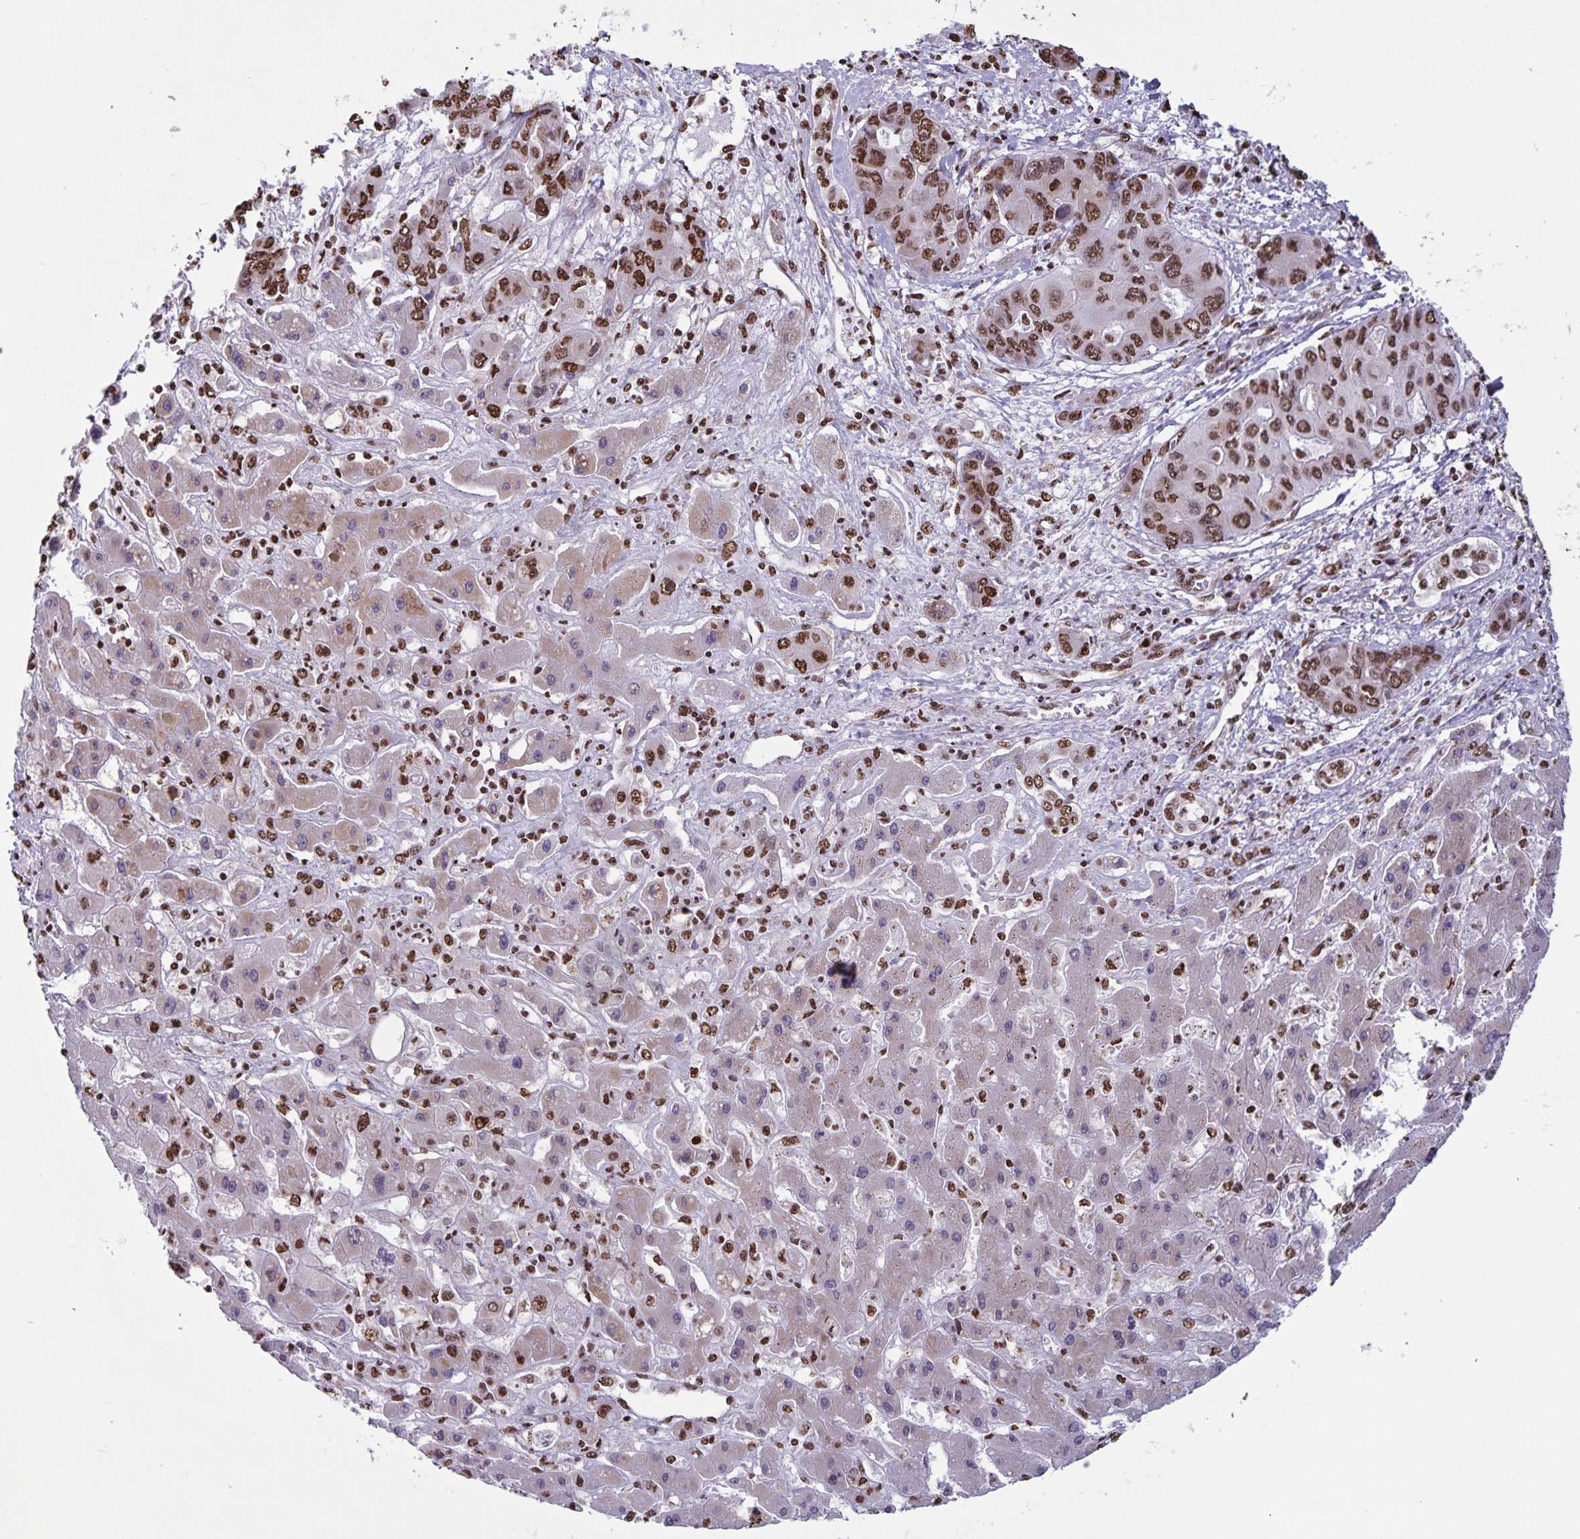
{"staining": {"intensity": "moderate", "quantity": ">75%", "location": "nuclear"}, "tissue": "liver cancer", "cell_type": "Tumor cells", "image_type": "cancer", "snomed": [{"axis": "morphology", "description": "Cholangiocarcinoma"}, {"axis": "topography", "description": "Liver"}], "caption": "This is a histology image of immunohistochemistry (IHC) staining of liver cancer (cholangiocarcinoma), which shows moderate expression in the nuclear of tumor cells.", "gene": "DUT", "patient": {"sex": "male", "age": 67}}